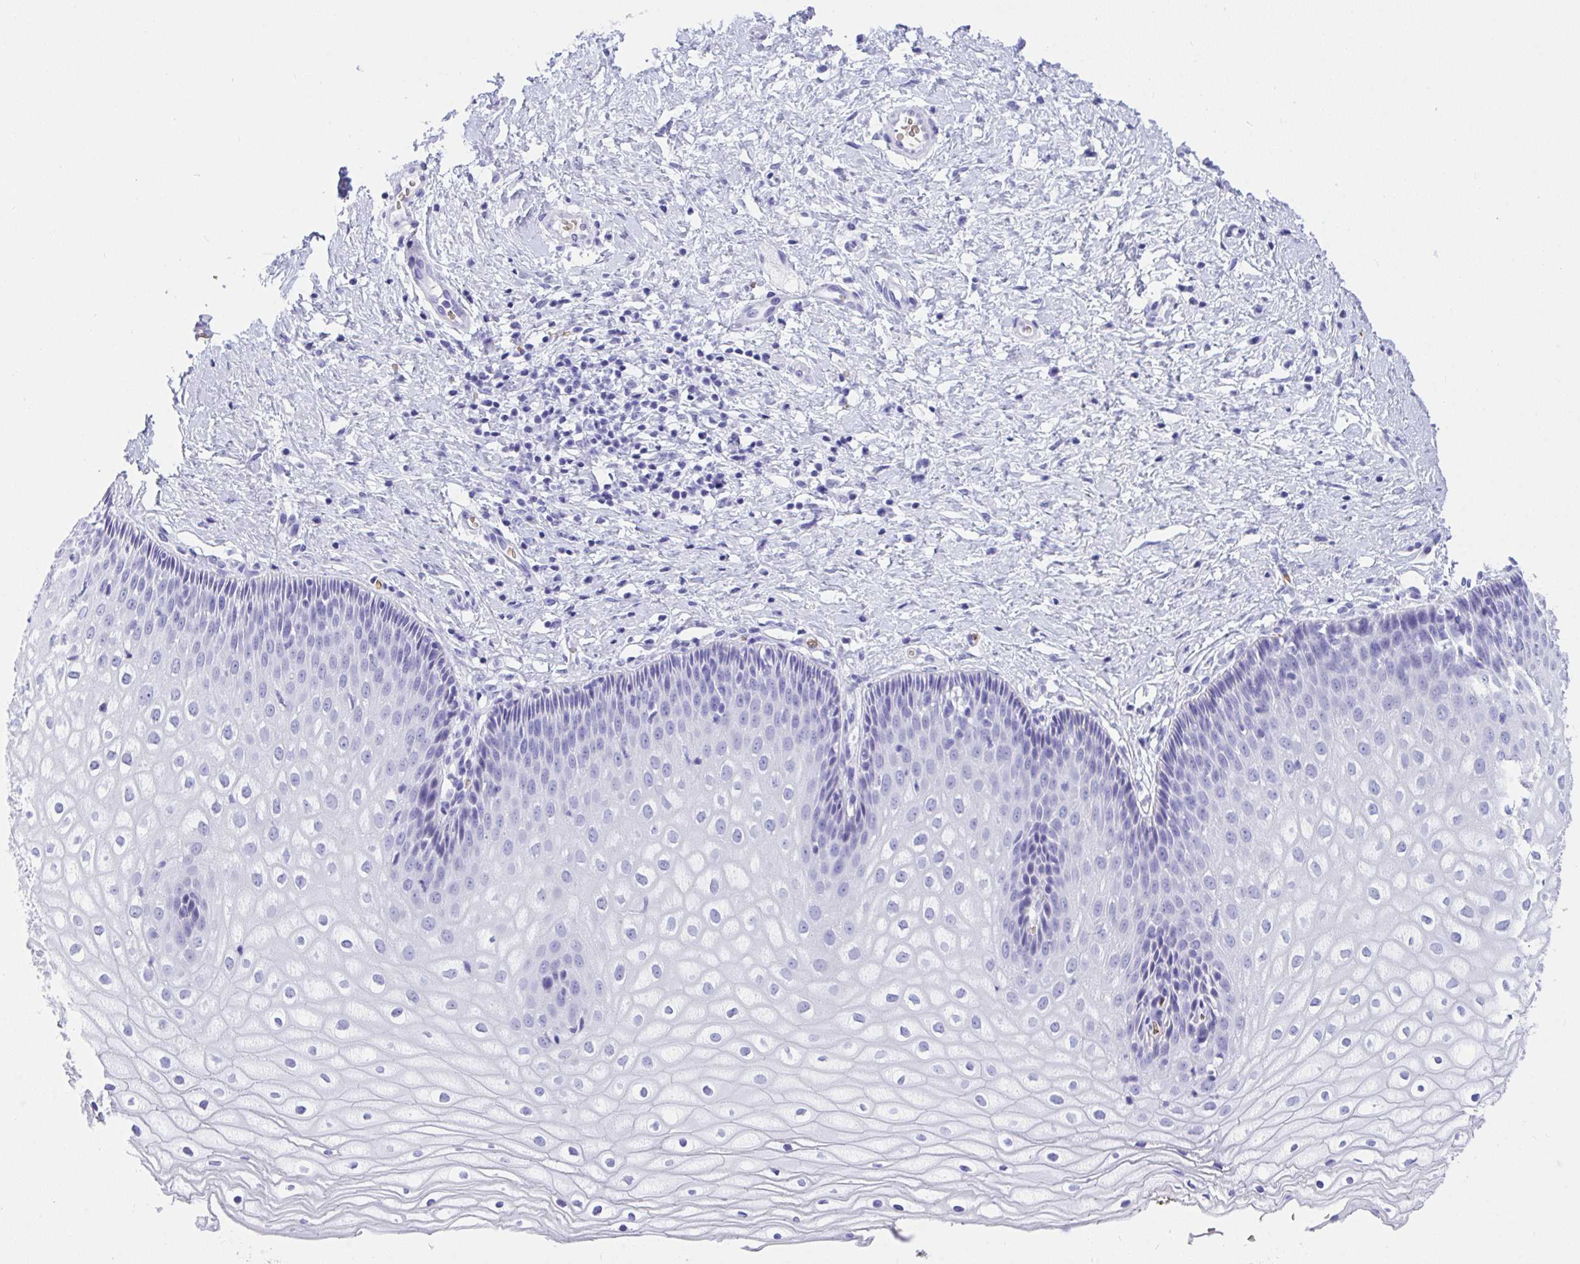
{"staining": {"intensity": "negative", "quantity": "none", "location": "none"}, "tissue": "cervix", "cell_type": "Glandular cells", "image_type": "normal", "snomed": [{"axis": "morphology", "description": "Normal tissue, NOS"}, {"axis": "topography", "description": "Cervix"}], "caption": "Glandular cells show no significant expression in normal cervix.", "gene": "ANK1", "patient": {"sex": "female", "age": 36}}